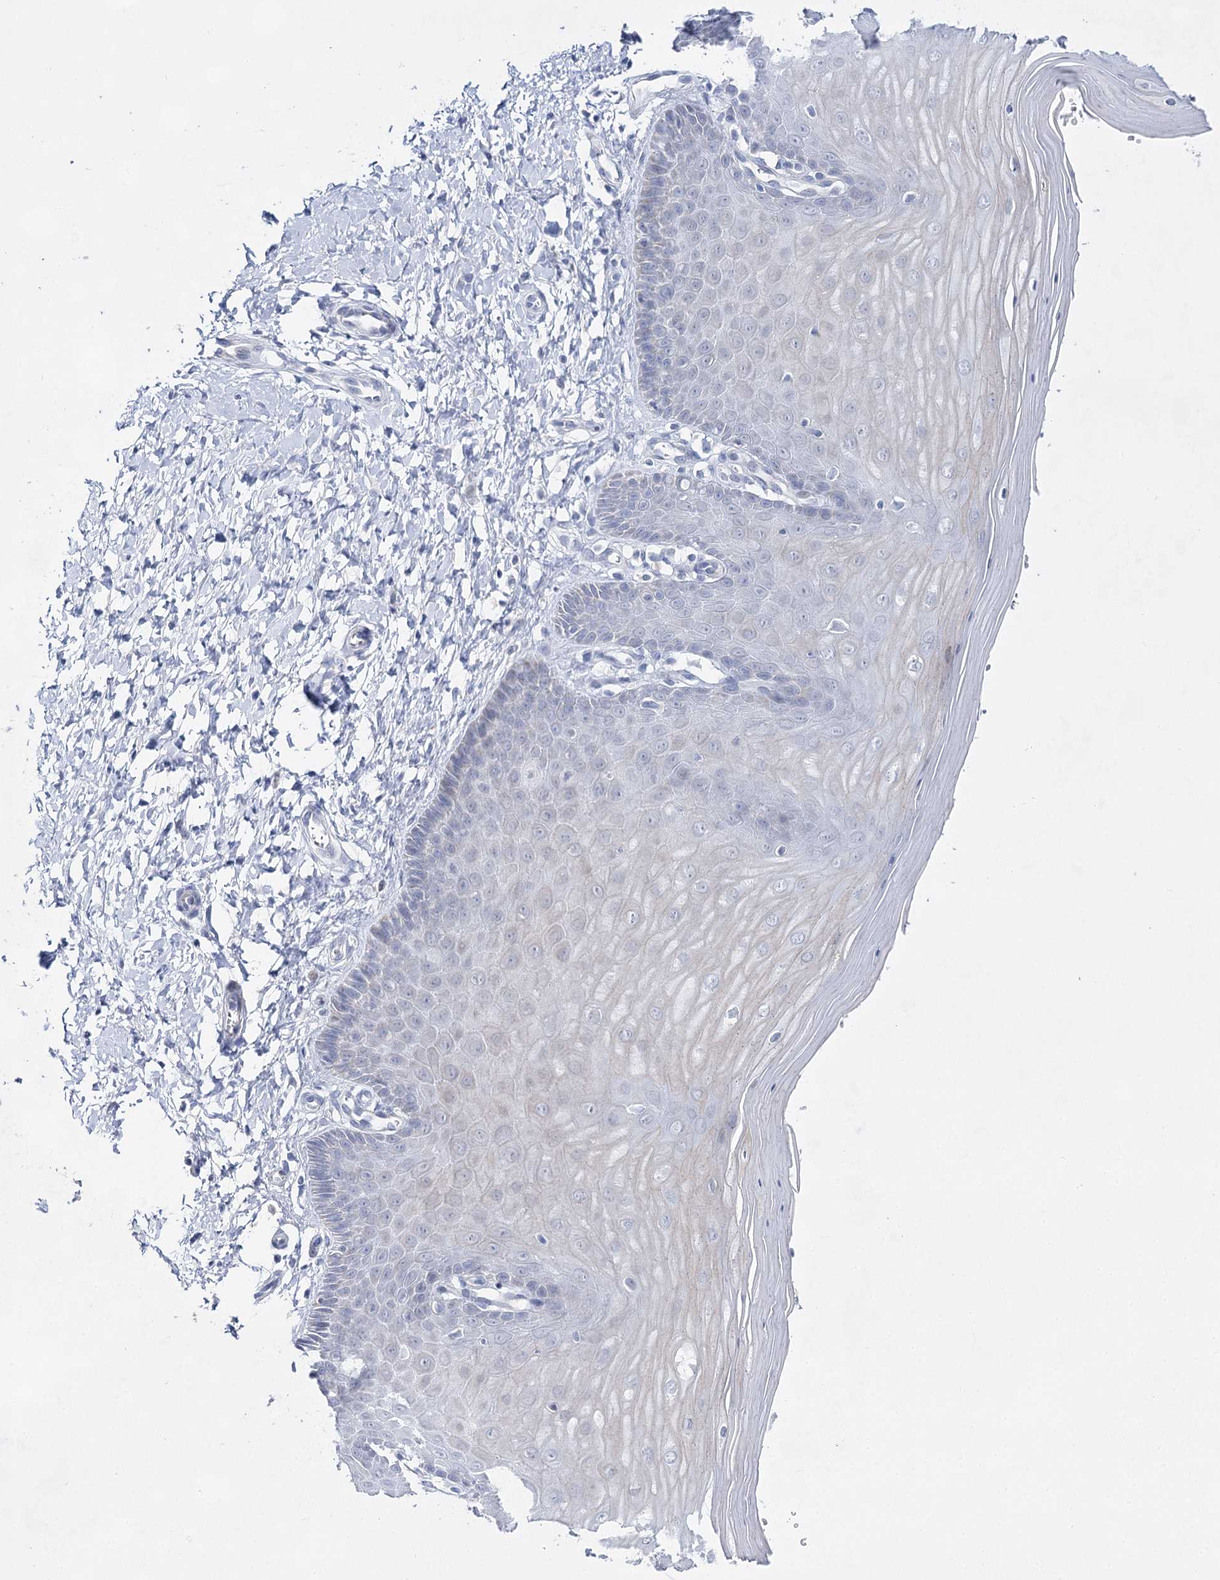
{"staining": {"intensity": "negative", "quantity": "none", "location": "none"}, "tissue": "cervix", "cell_type": "Glandular cells", "image_type": "normal", "snomed": [{"axis": "morphology", "description": "Normal tissue, NOS"}, {"axis": "topography", "description": "Cervix"}], "caption": "Glandular cells show no significant protein expression in normal cervix. (Brightfield microscopy of DAB immunohistochemistry at high magnification).", "gene": "BPHL", "patient": {"sex": "female", "age": 55}}